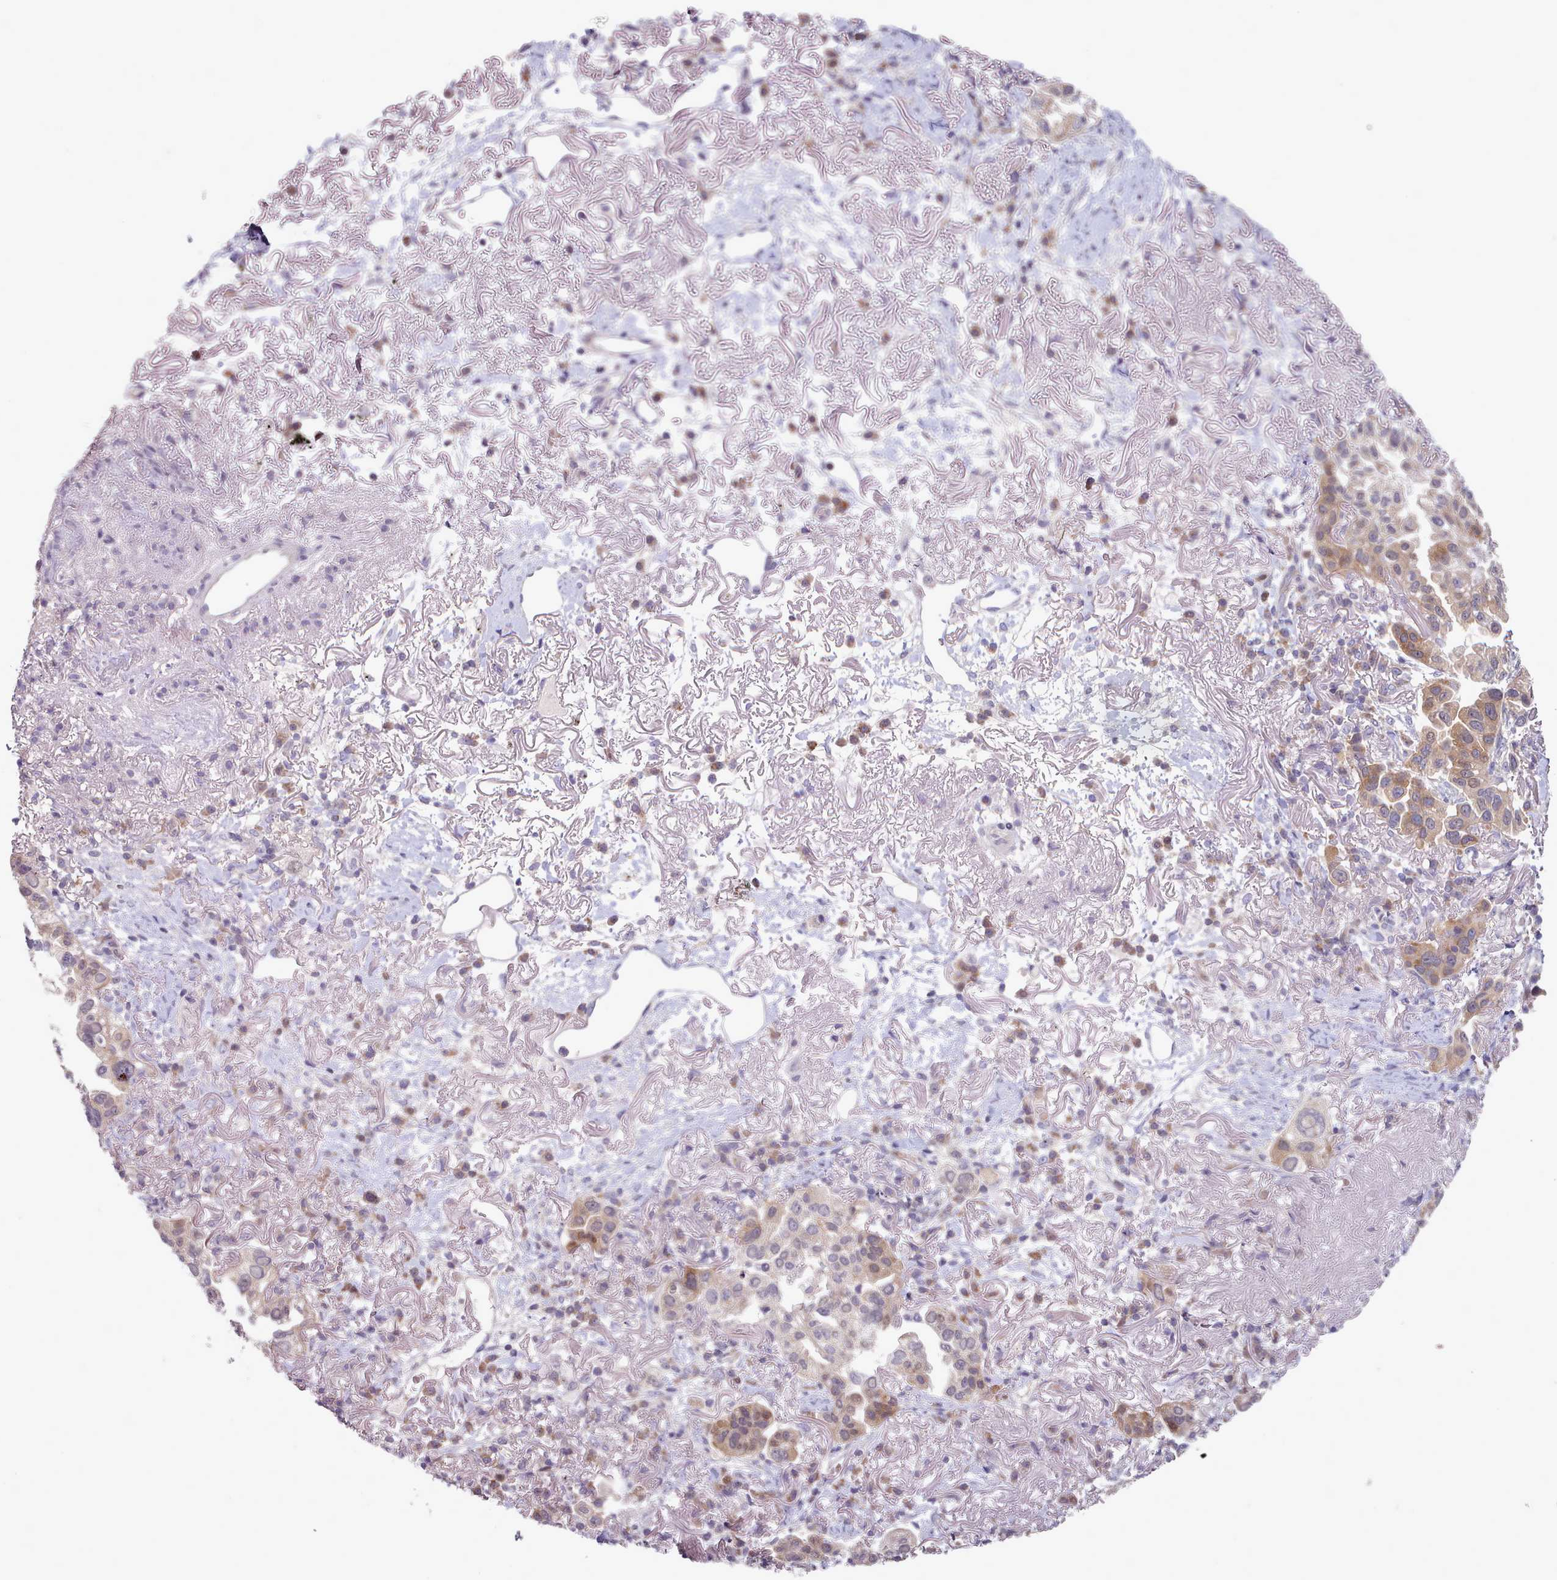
{"staining": {"intensity": "weak", "quantity": ">75%", "location": "cytoplasmic/membranous"}, "tissue": "lung cancer", "cell_type": "Tumor cells", "image_type": "cancer", "snomed": [{"axis": "morphology", "description": "Adenocarcinoma, NOS"}, {"axis": "topography", "description": "Lung"}], "caption": "About >75% of tumor cells in lung adenocarcinoma show weak cytoplasmic/membranous protein expression as visualized by brown immunohistochemical staining.", "gene": "CLNS1A", "patient": {"sex": "female", "age": 69}}